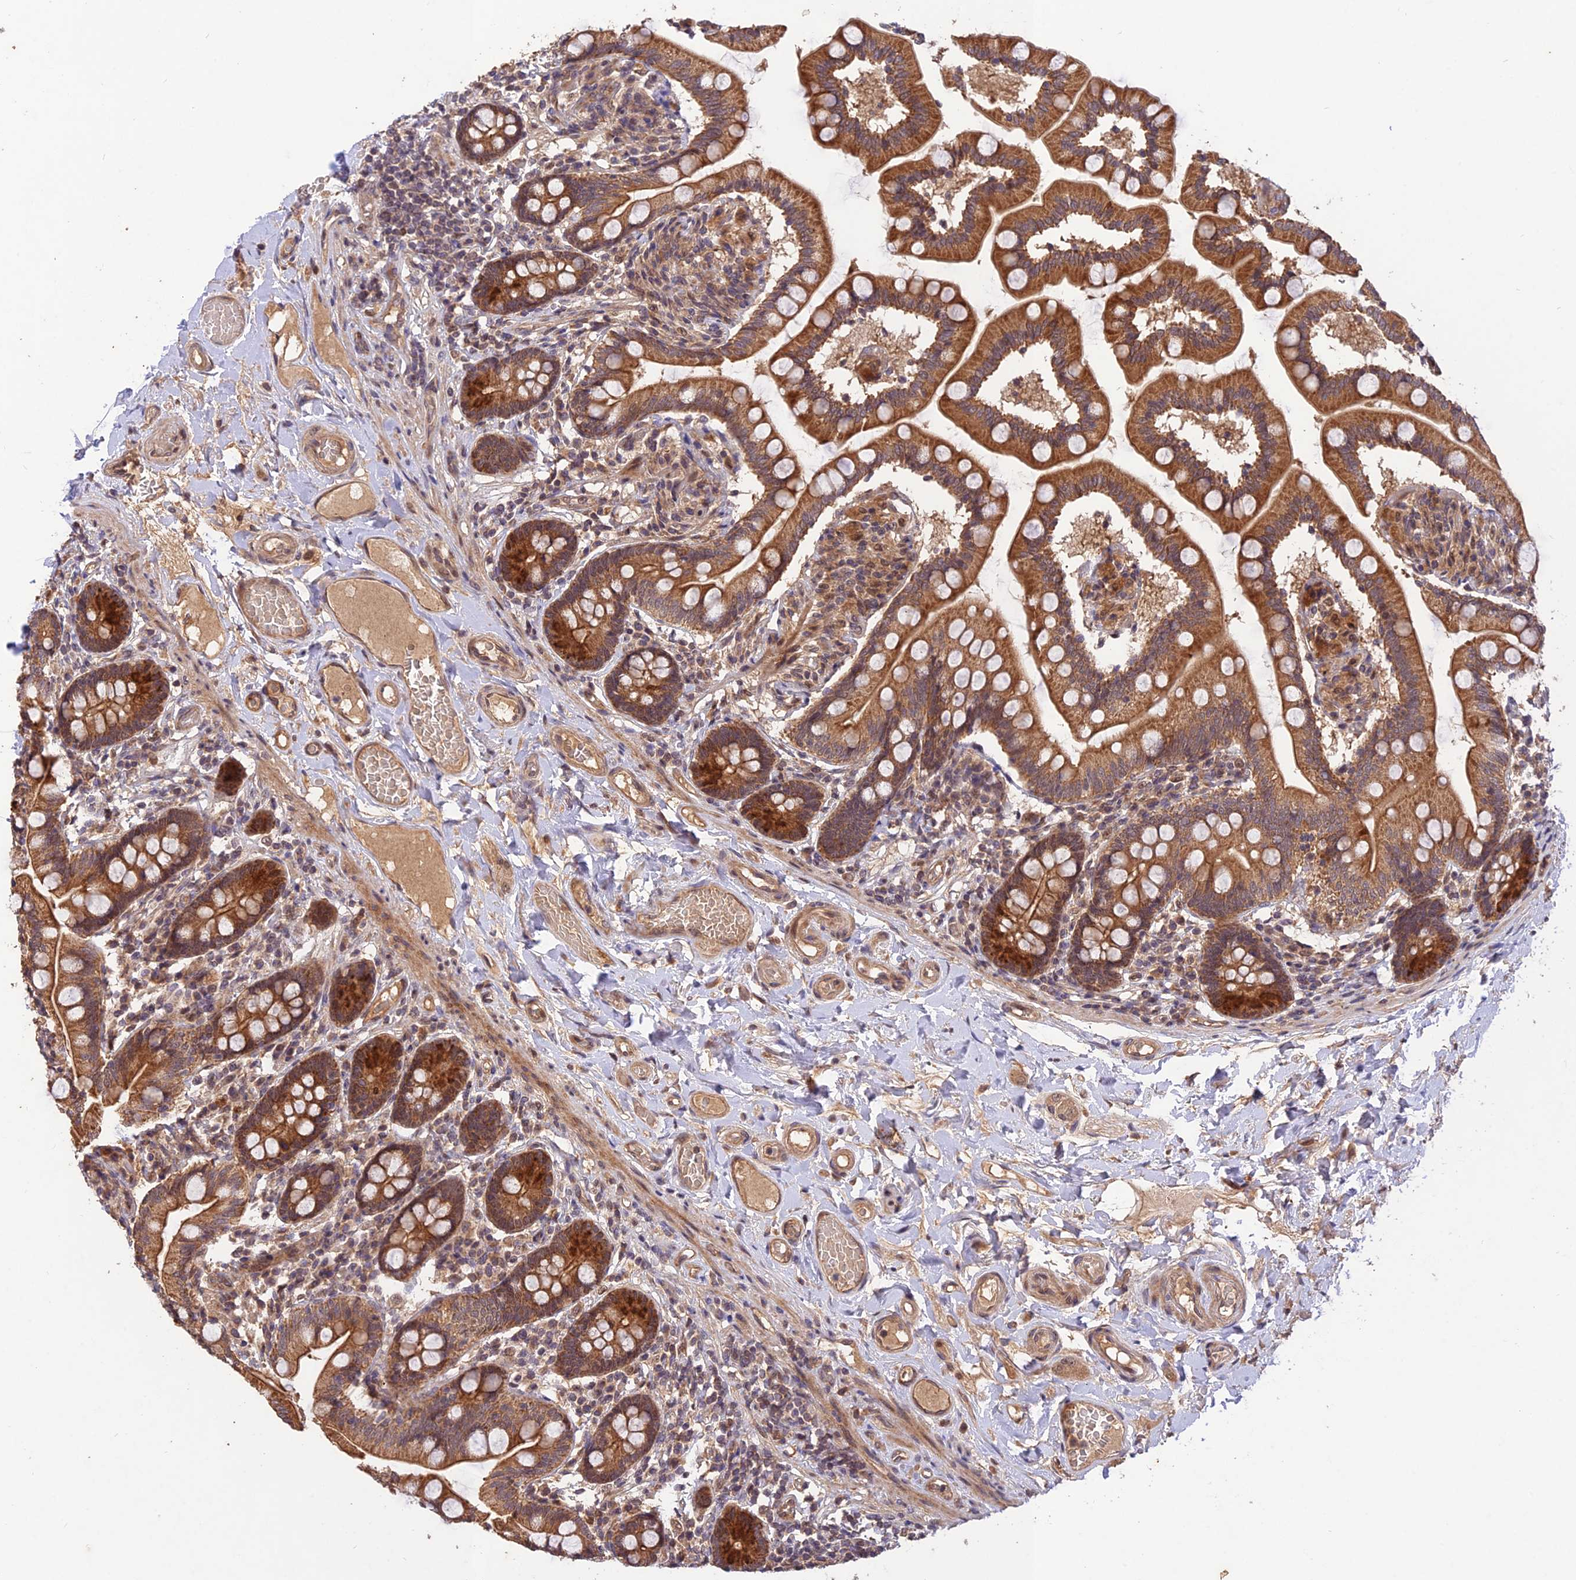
{"staining": {"intensity": "moderate", "quantity": ">75%", "location": "cytoplasmic/membranous"}, "tissue": "small intestine", "cell_type": "Glandular cells", "image_type": "normal", "snomed": [{"axis": "morphology", "description": "Normal tissue, NOS"}, {"axis": "topography", "description": "Small intestine"}], "caption": "The photomicrograph demonstrates immunohistochemical staining of normal small intestine. There is moderate cytoplasmic/membranous positivity is present in about >75% of glandular cells. (DAB = brown stain, brightfield microscopy at high magnification).", "gene": "REV1", "patient": {"sex": "female", "age": 64}}